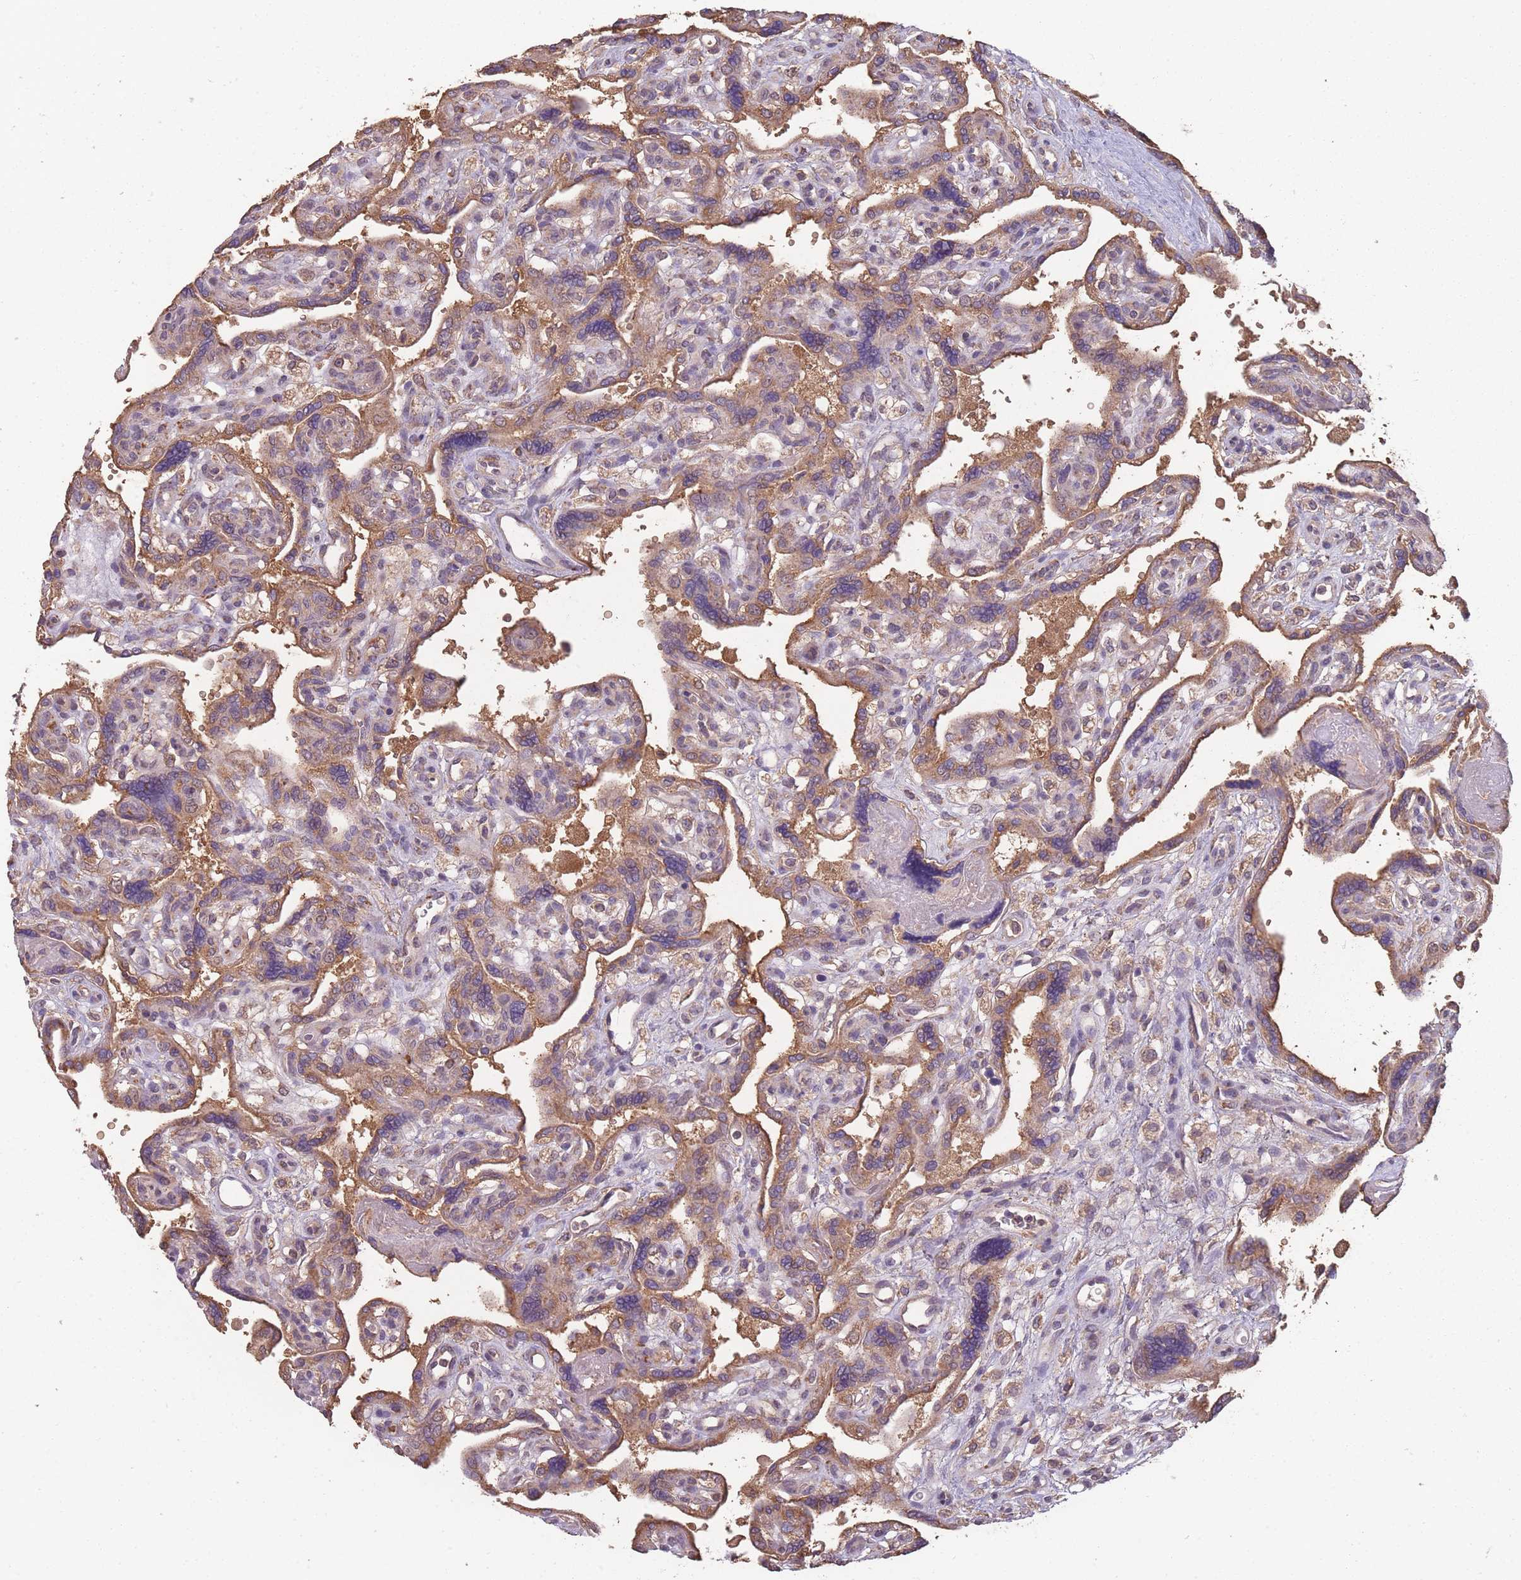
{"staining": {"intensity": "strong", "quantity": ">75%", "location": "cytoplasmic/membranous"}, "tissue": "placenta", "cell_type": "Decidual cells", "image_type": "normal", "snomed": [{"axis": "morphology", "description": "Normal tissue, NOS"}, {"axis": "topography", "description": "Placenta"}], "caption": "Decidual cells demonstrate high levels of strong cytoplasmic/membranous expression in about >75% of cells in benign placenta. (IHC, brightfield microscopy, high magnification).", "gene": "SANBR", "patient": {"sex": "female", "age": 39}}